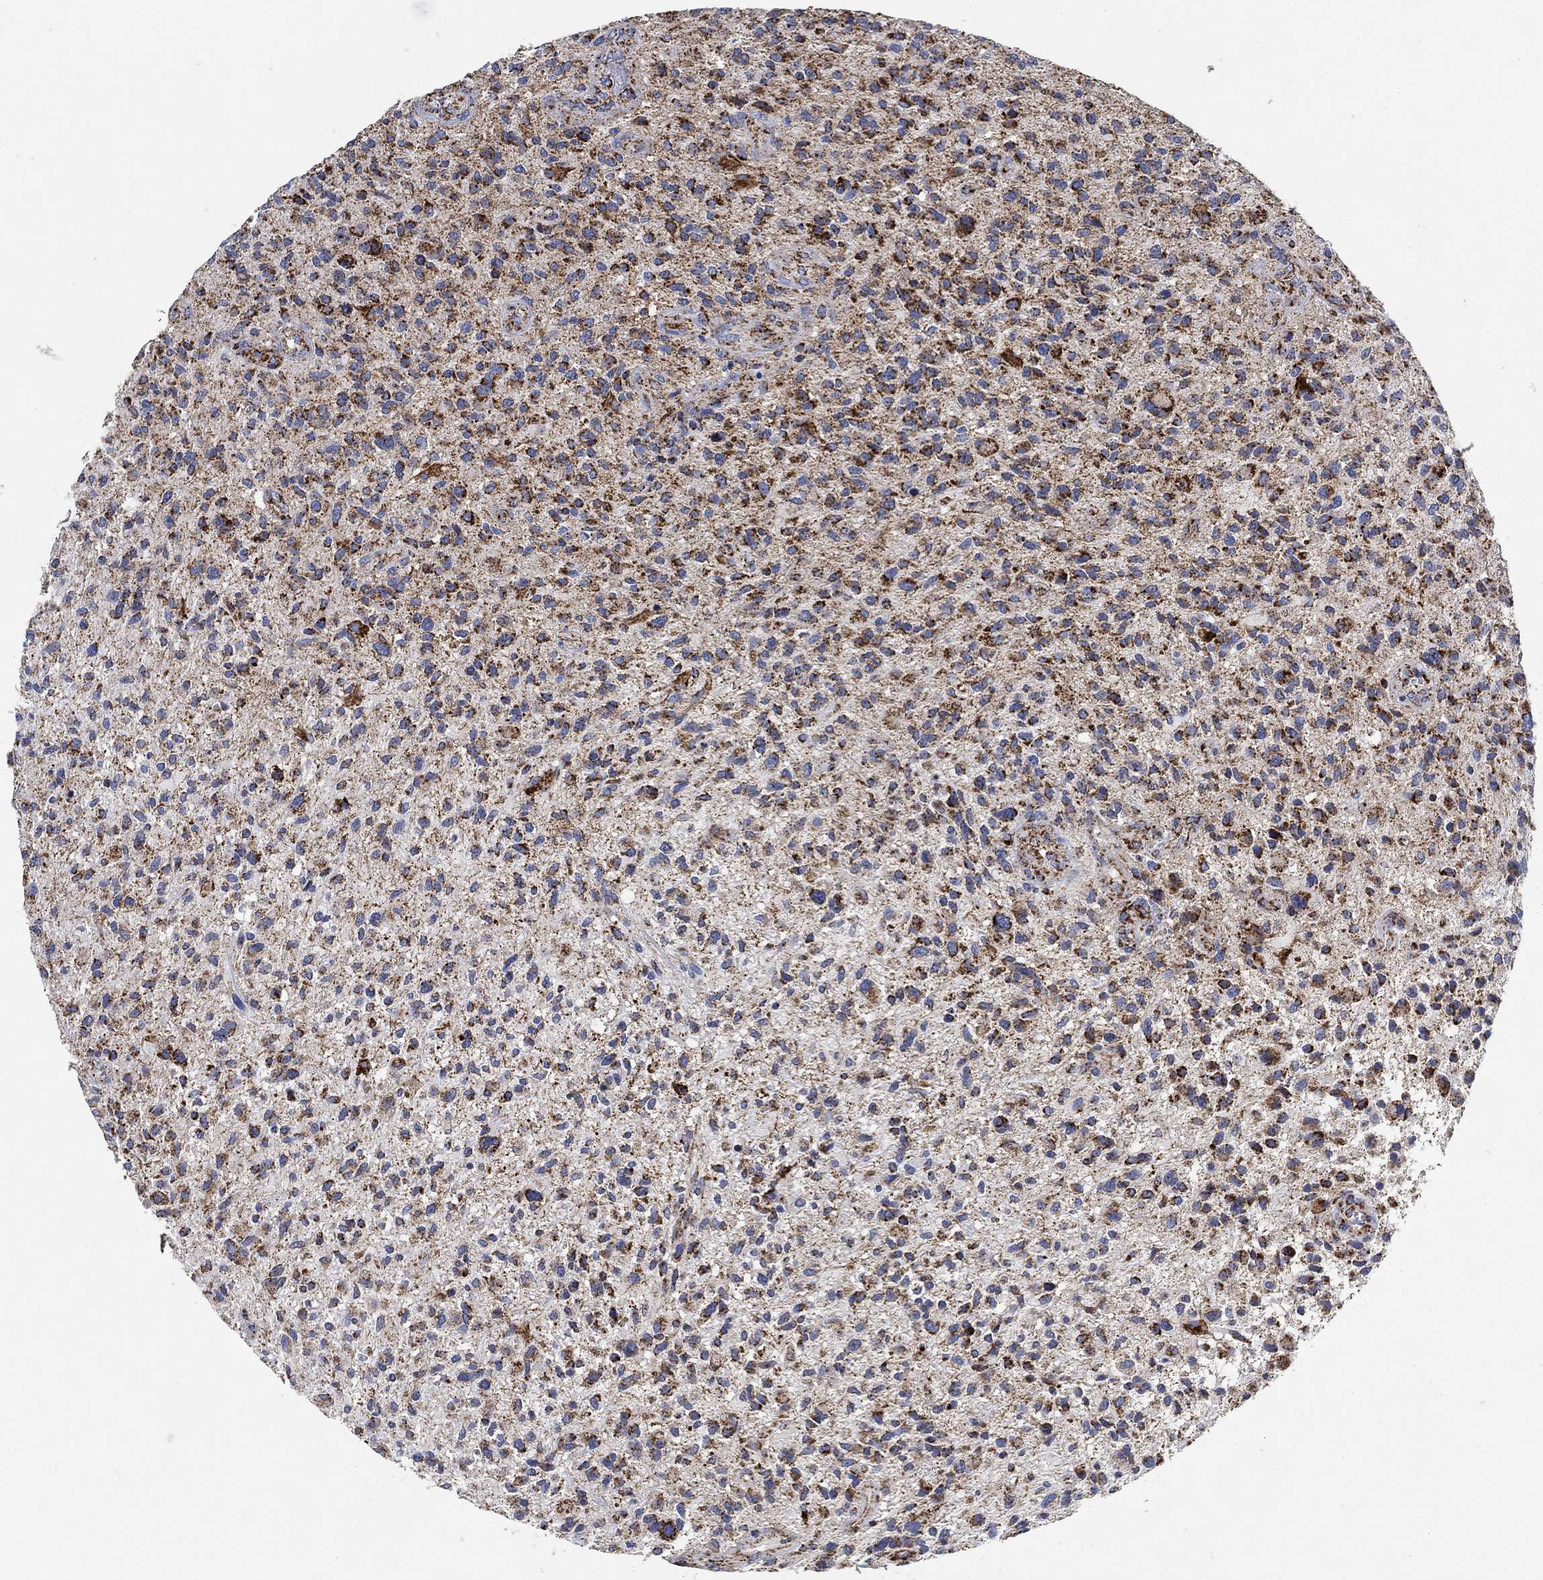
{"staining": {"intensity": "strong", "quantity": "25%-75%", "location": "cytoplasmic/membranous"}, "tissue": "glioma", "cell_type": "Tumor cells", "image_type": "cancer", "snomed": [{"axis": "morphology", "description": "Glioma, malignant, High grade"}, {"axis": "topography", "description": "Brain"}], "caption": "Malignant glioma (high-grade) was stained to show a protein in brown. There is high levels of strong cytoplasmic/membranous expression in approximately 25%-75% of tumor cells.", "gene": "NDUFS3", "patient": {"sex": "male", "age": 47}}